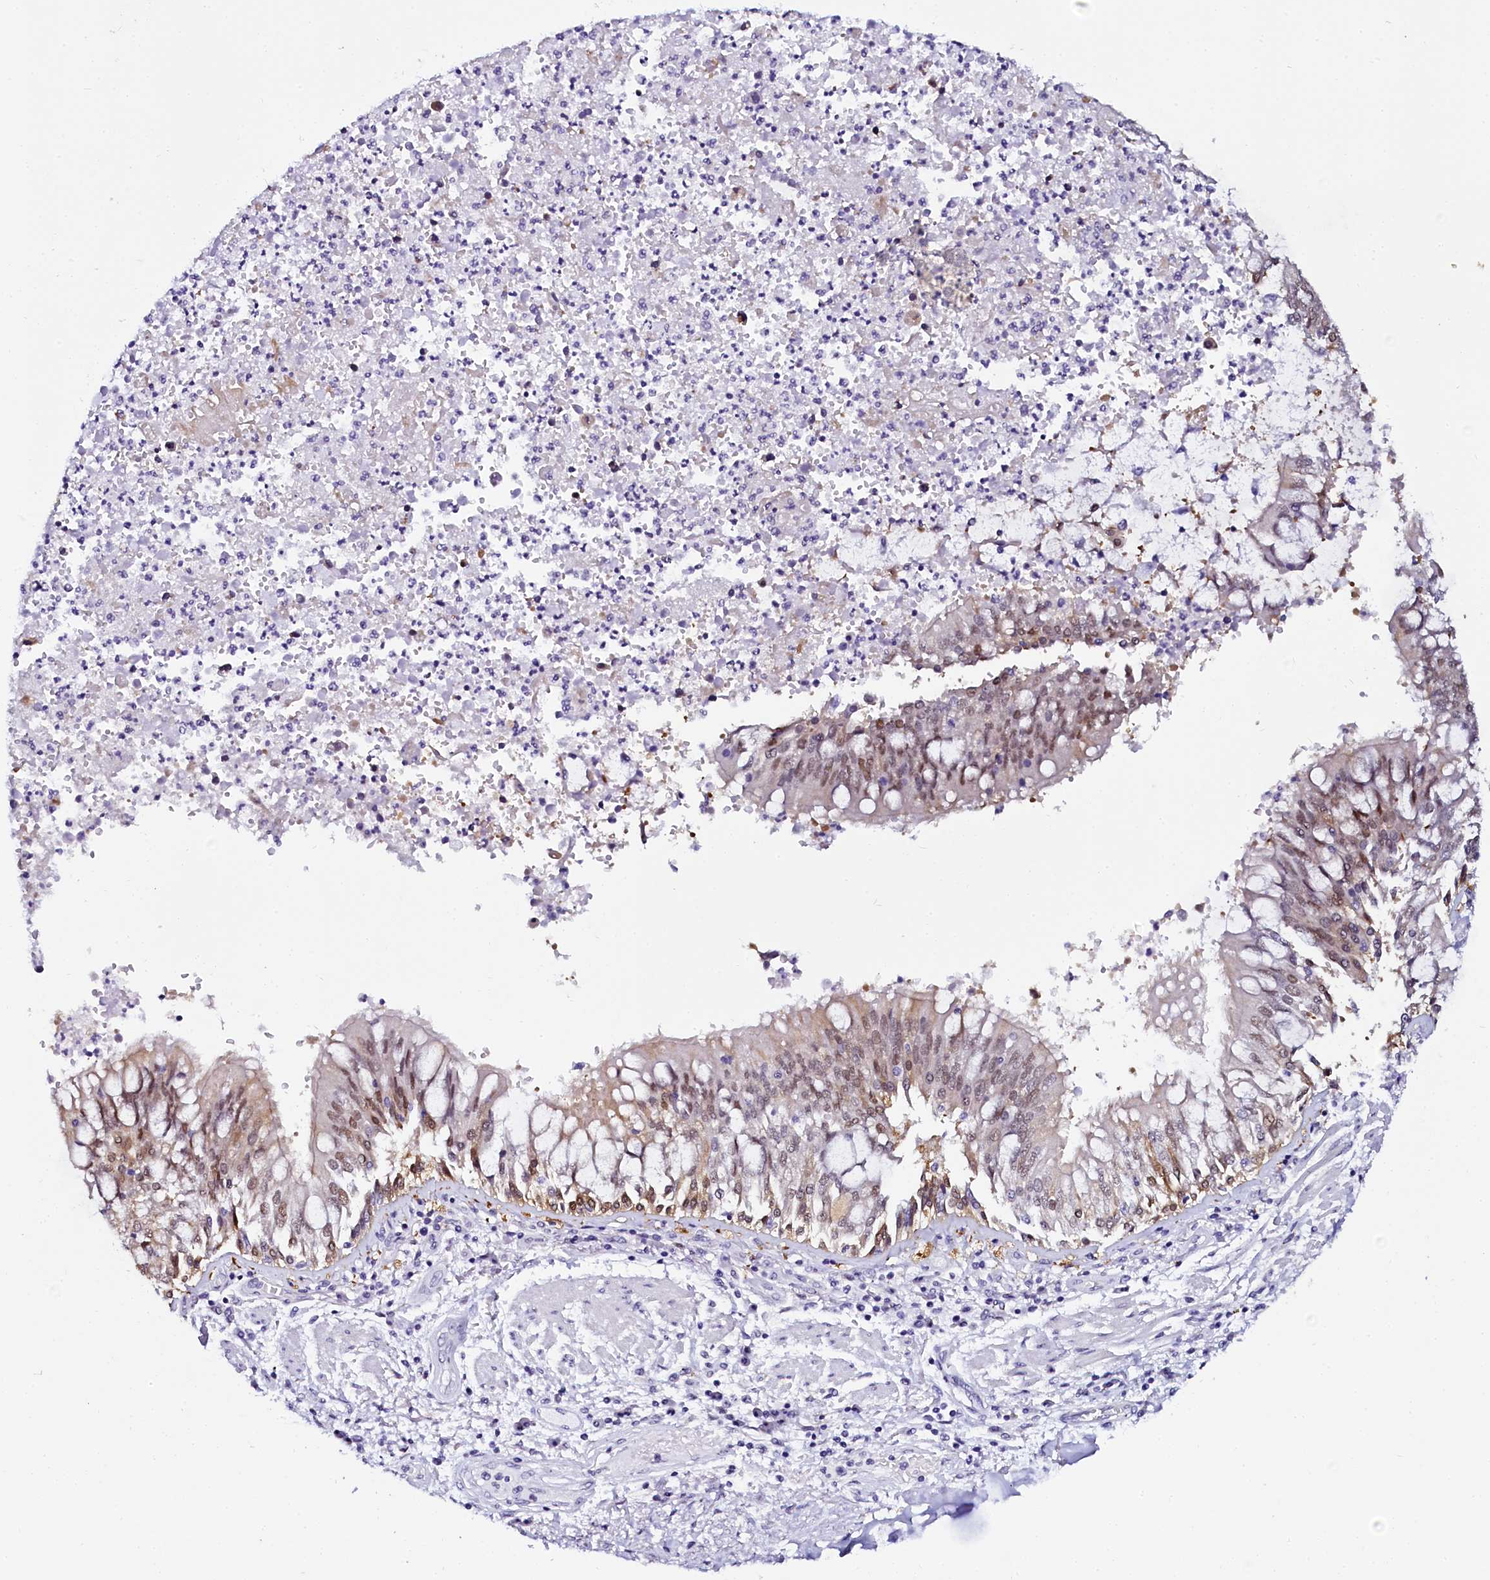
{"staining": {"intensity": "negative", "quantity": "none", "location": "none"}, "tissue": "adipose tissue", "cell_type": "Adipocytes", "image_type": "normal", "snomed": [{"axis": "morphology", "description": "Normal tissue, NOS"}, {"axis": "topography", "description": "Cartilage tissue"}, {"axis": "topography", "description": "Bronchus"}, {"axis": "topography", "description": "Lung"}, {"axis": "topography", "description": "Peripheral nerve tissue"}], "caption": "This is an immunohistochemistry image of normal adipose tissue. There is no expression in adipocytes.", "gene": "SORD", "patient": {"sex": "female", "age": 49}}